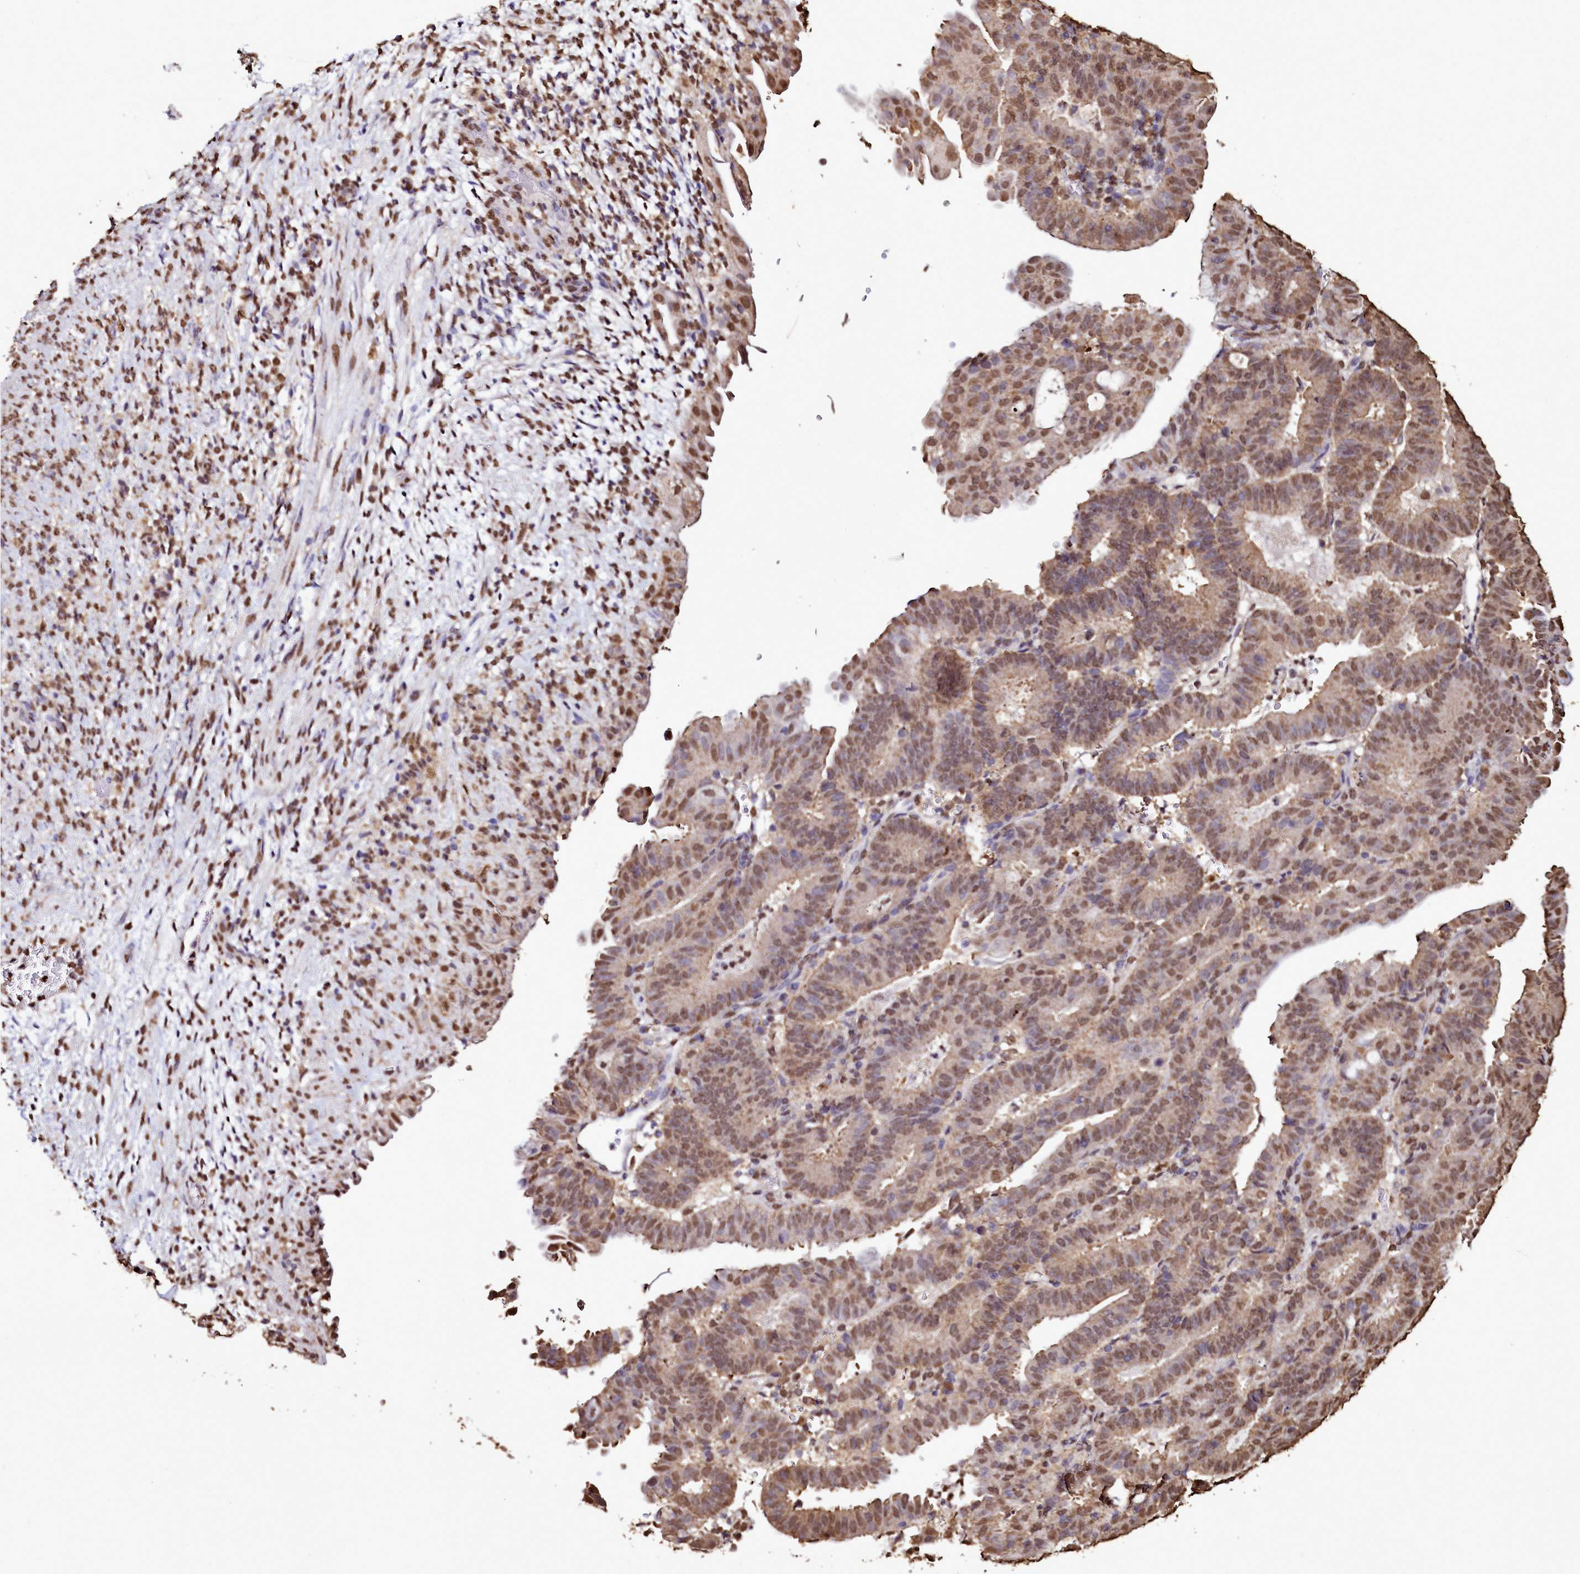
{"staining": {"intensity": "moderate", "quantity": ">75%", "location": "nuclear"}, "tissue": "endometrial cancer", "cell_type": "Tumor cells", "image_type": "cancer", "snomed": [{"axis": "morphology", "description": "Adenocarcinoma, NOS"}, {"axis": "topography", "description": "Endometrium"}], "caption": "Protein expression analysis of human endometrial cancer reveals moderate nuclear expression in about >75% of tumor cells. The protein is shown in brown color, while the nuclei are stained blue.", "gene": "TRIP6", "patient": {"sex": "female", "age": 70}}